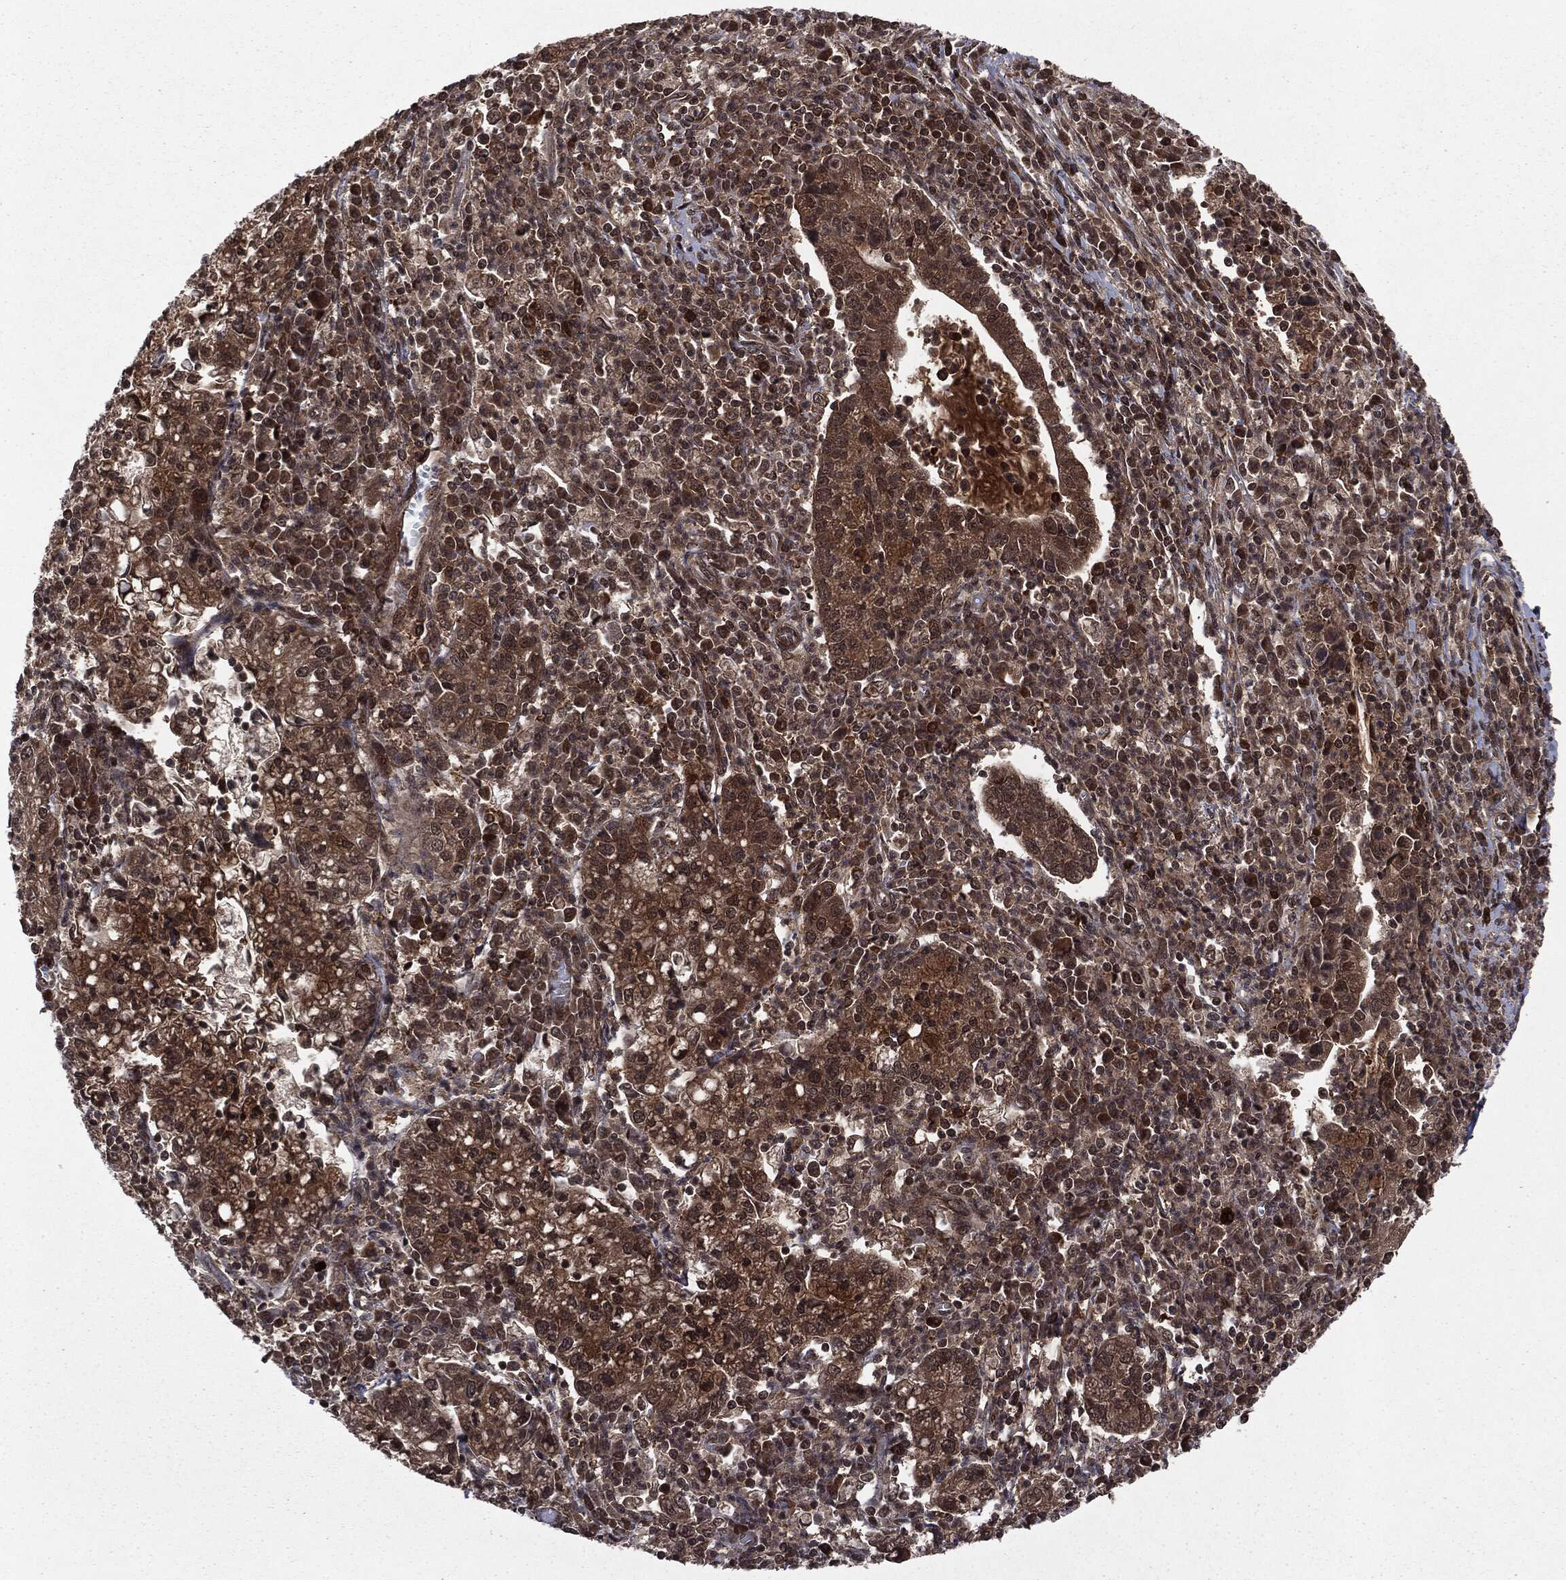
{"staining": {"intensity": "strong", "quantity": "25%-75%", "location": "cytoplasmic/membranous,nuclear"}, "tissue": "cervical cancer", "cell_type": "Tumor cells", "image_type": "cancer", "snomed": [{"axis": "morphology", "description": "Normal tissue, NOS"}, {"axis": "morphology", "description": "Adenocarcinoma, NOS"}, {"axis": "topography", "description": "Cervix"}], "caption": "Tumor cells reveal high levels of strong cytoplasmic/membranous and nuclear positivity in about 25%-75% of cells in cervical adenocarcinoma.", "gene": "STAU2", "patient": {"sex": "female", "age": 44}}